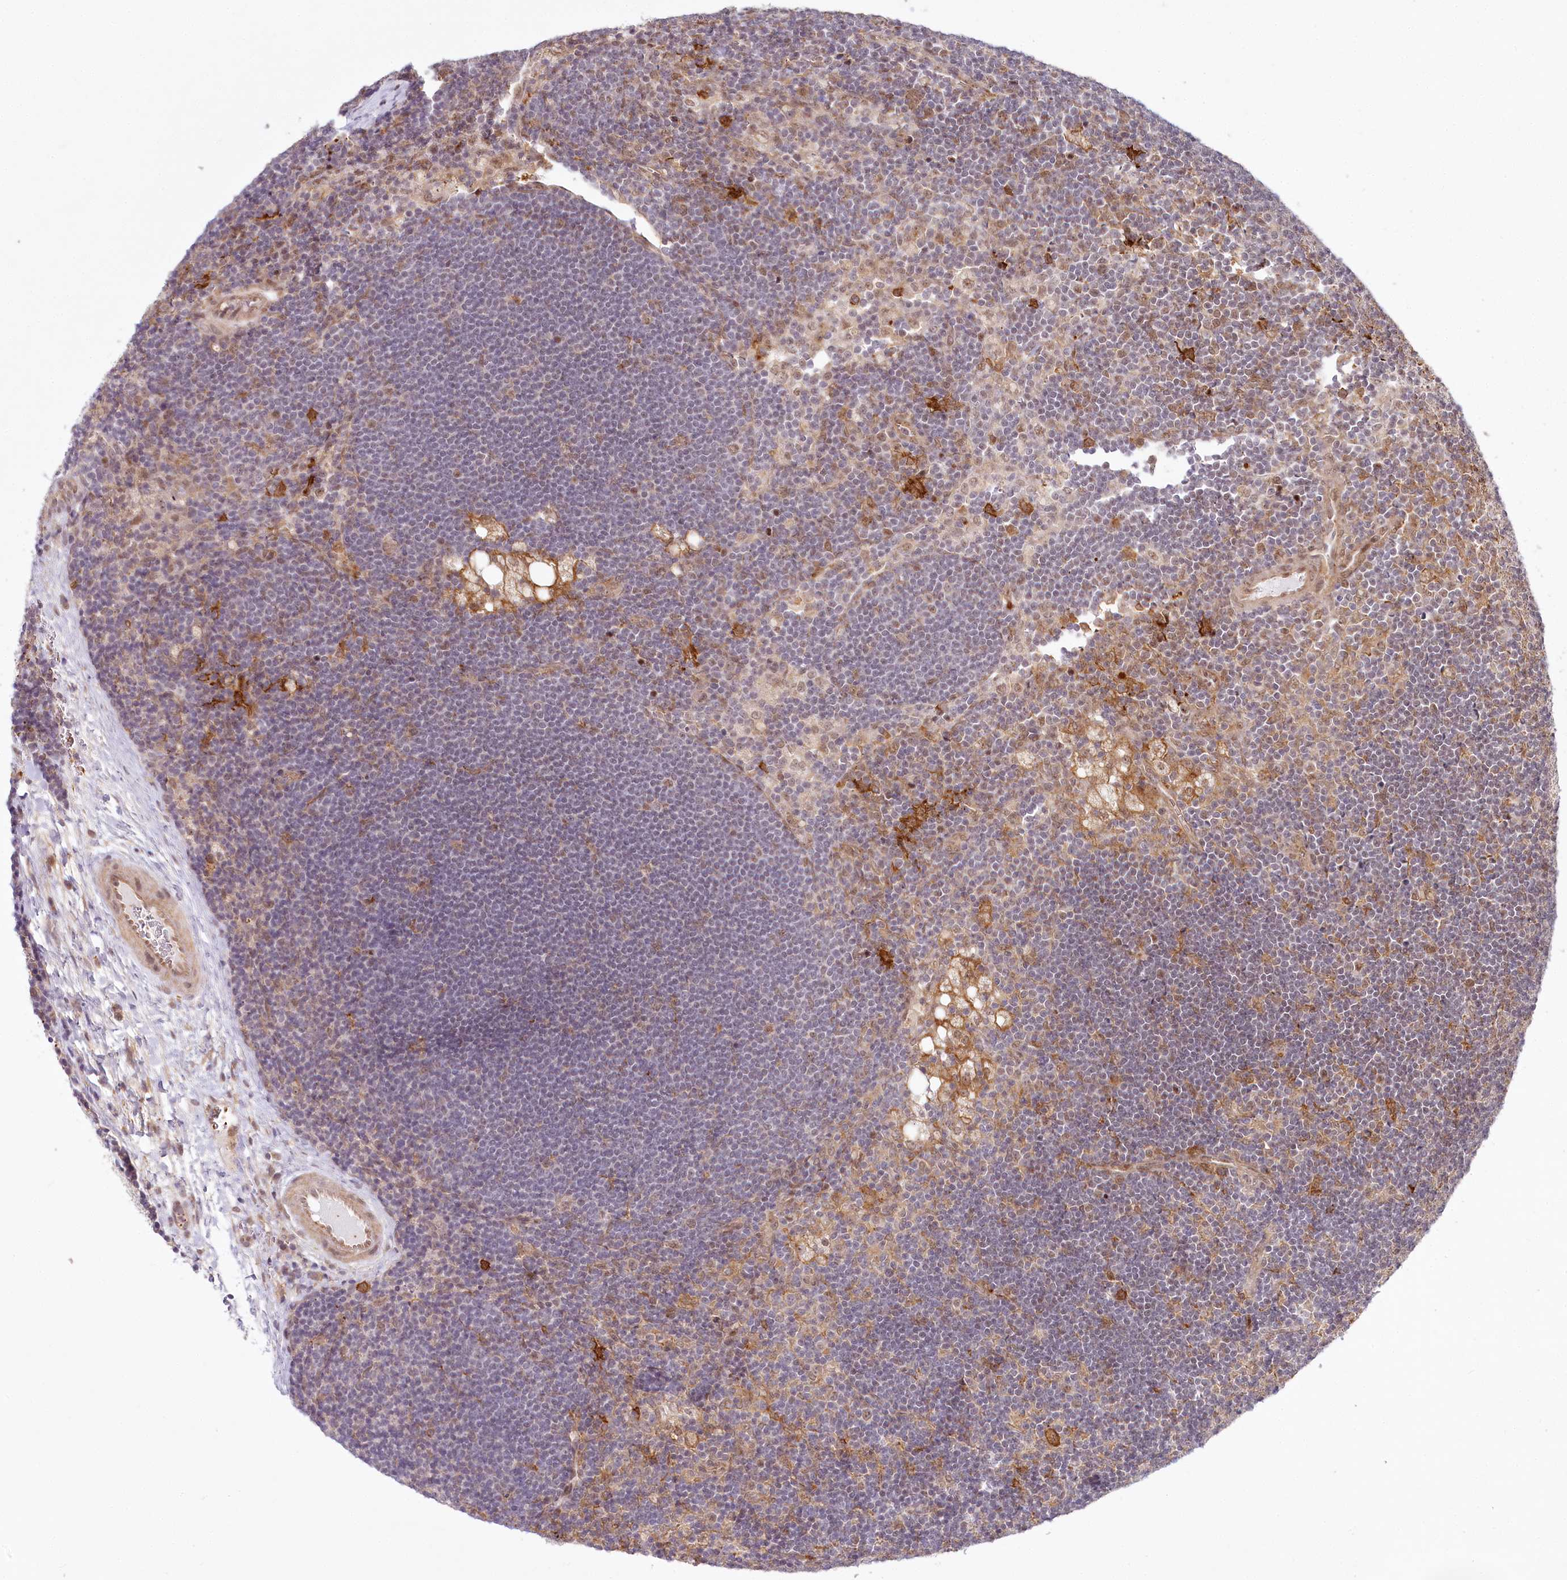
{"staining": {"intensity": "weak", "quantity": "<25%", "location": "nuclear"}, "tissue": "lymph node", "cell_type": "Germinal center cells", "image_type": "normal", "snomed": [{"axis": "morphology", "description": "Normal tissue, NOS"}, {"axis": "topography", "description": "Lymph node"}], "caption": "This micrograph is of normal lymph node stained with immunohistochemistry to label a protein in brown with the nuclei are counter-stained blue. There is no positivity in germinal center cells.", "gene": "TUBGCP2", "patient": {"sex": "male", "age": 24}}